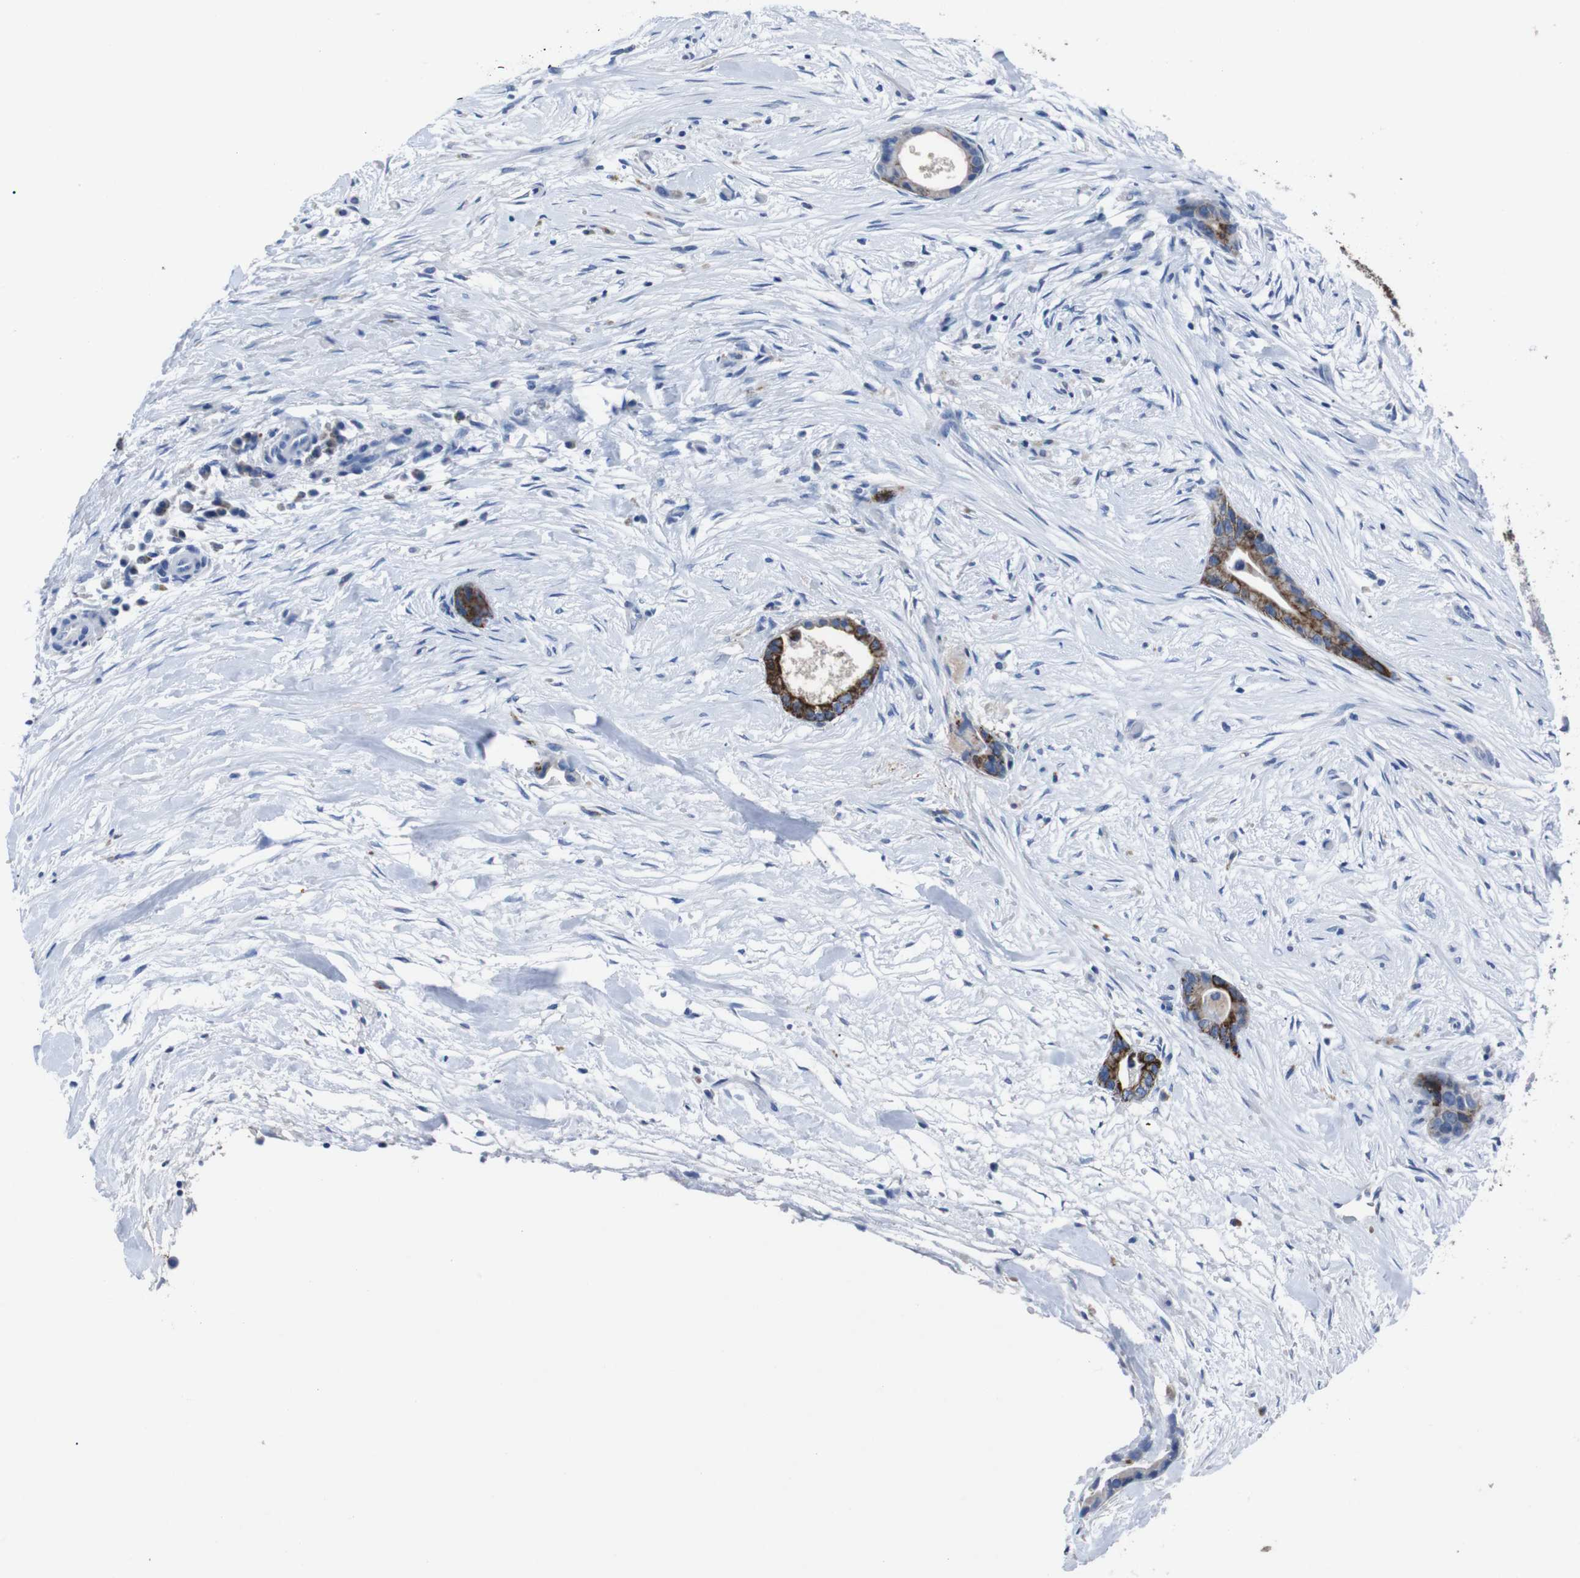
{"staining": {"intensity": "strong", "quantity": ">75%", "location": "cytoplasmic/membranous"}, "tissue": "liver cancer", "cell_type": "Tumor cells", "image_type": "cancer", "snomed": [{"axis": "morphology", "description": "Cholangiocarcinoma"}, {"axis": "topography", "description": "Liver"}], "caption": "Immunohistochemistry (DAB (3,3'-diaminobenzidine)) staining of cholangiocarcinoma (liver) displays strong cytoplasmic/membranous protein expression in approximately >75% of tumor cells. (IHC, brightfield microscopy, high magnification).", "gene": "GJB2", "patient": {"sex": "female", "age": 55}}